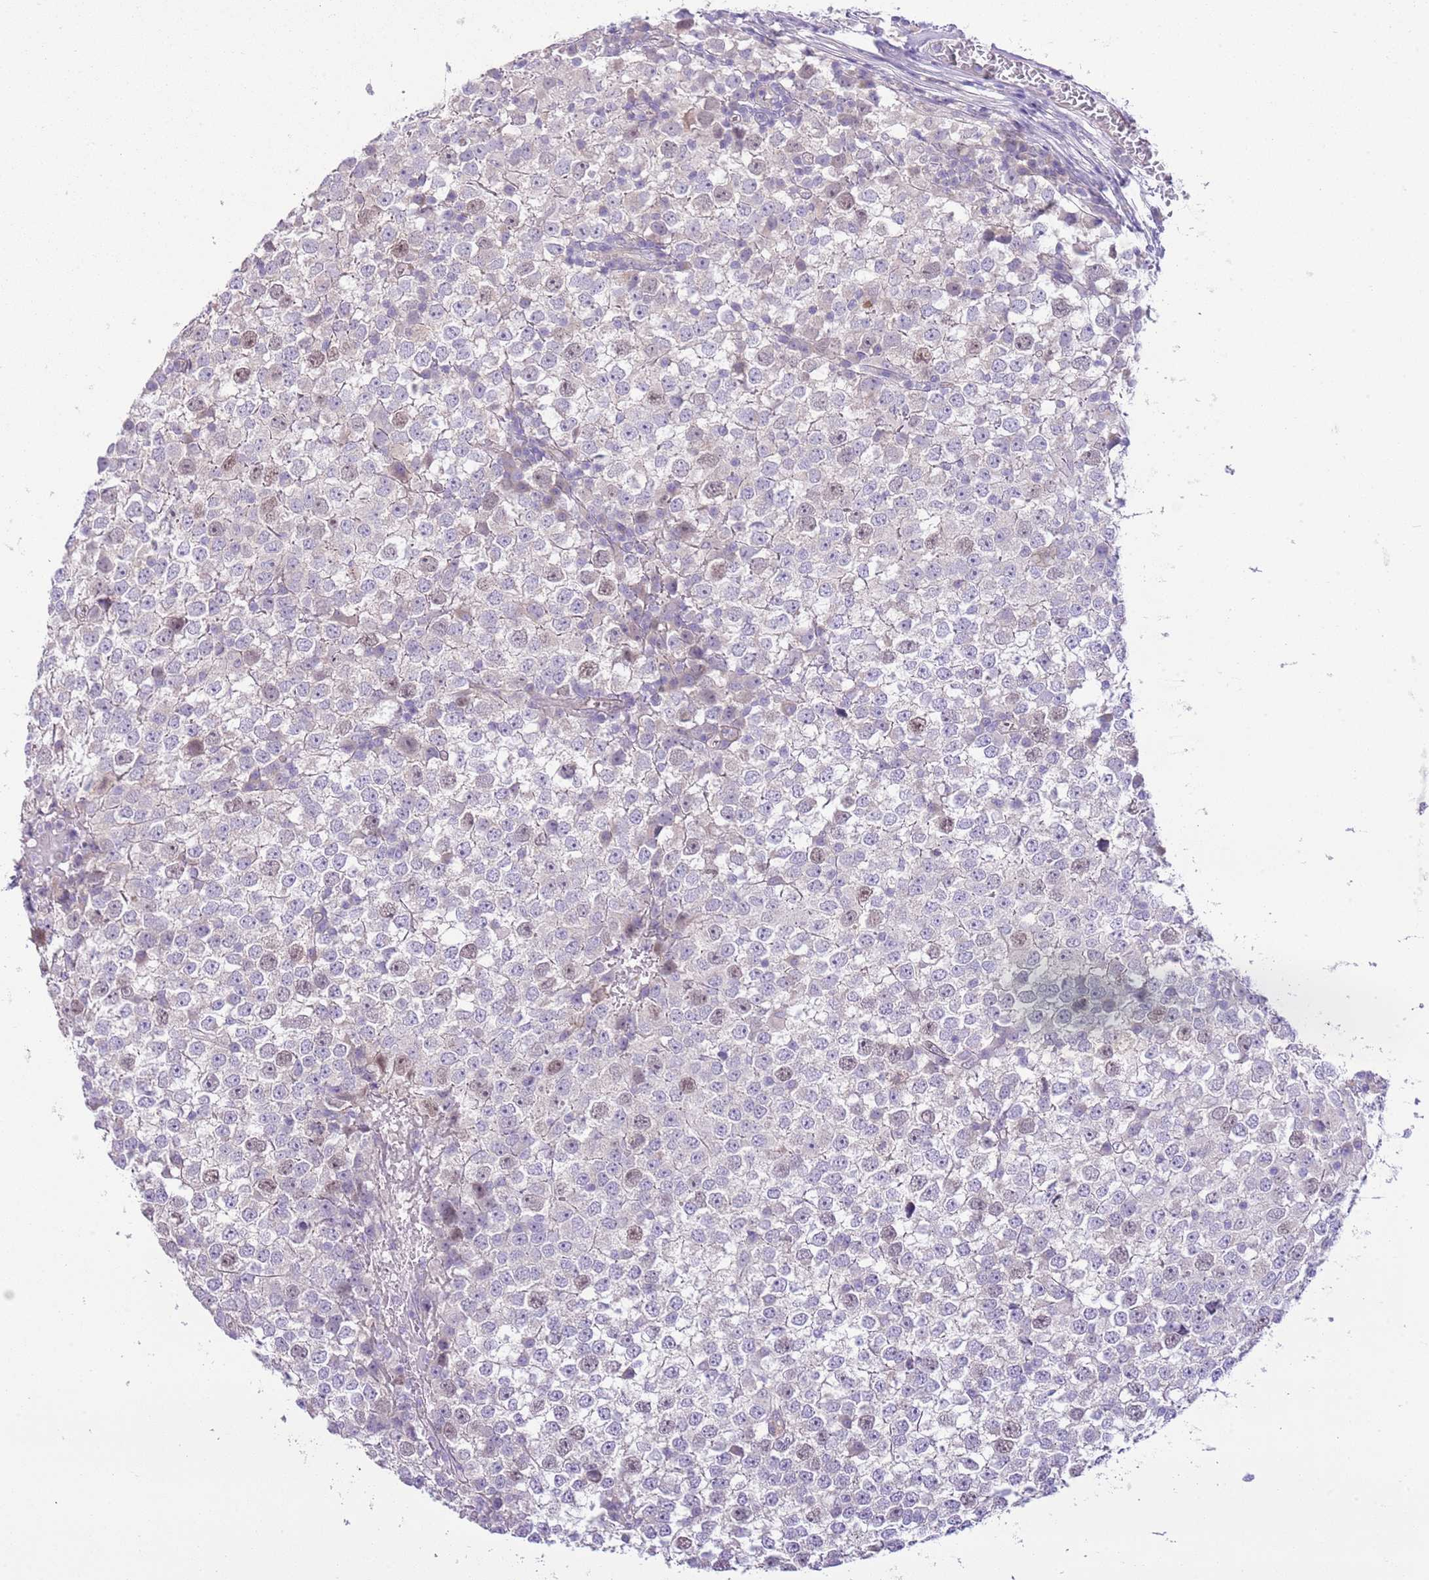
{"staining": {"intensity": "moderate", "quantity": "<25%", "location": "nuclear"}, "tissue": "testis cancer", "cell_type": "Tumor cells", "image_type": "cancer", "snomed": [{"axis": "morphology", "description": "Seminoma, NOS"}, {"axis": "topography", "description": "Testis"}], "caption": "Moderate nuclear expression is present in approximately <25% of tumor cells in testis cancer (seminoma).", "gene": "FBRSL1", "patient": {"sex": "male", "age": 65}}